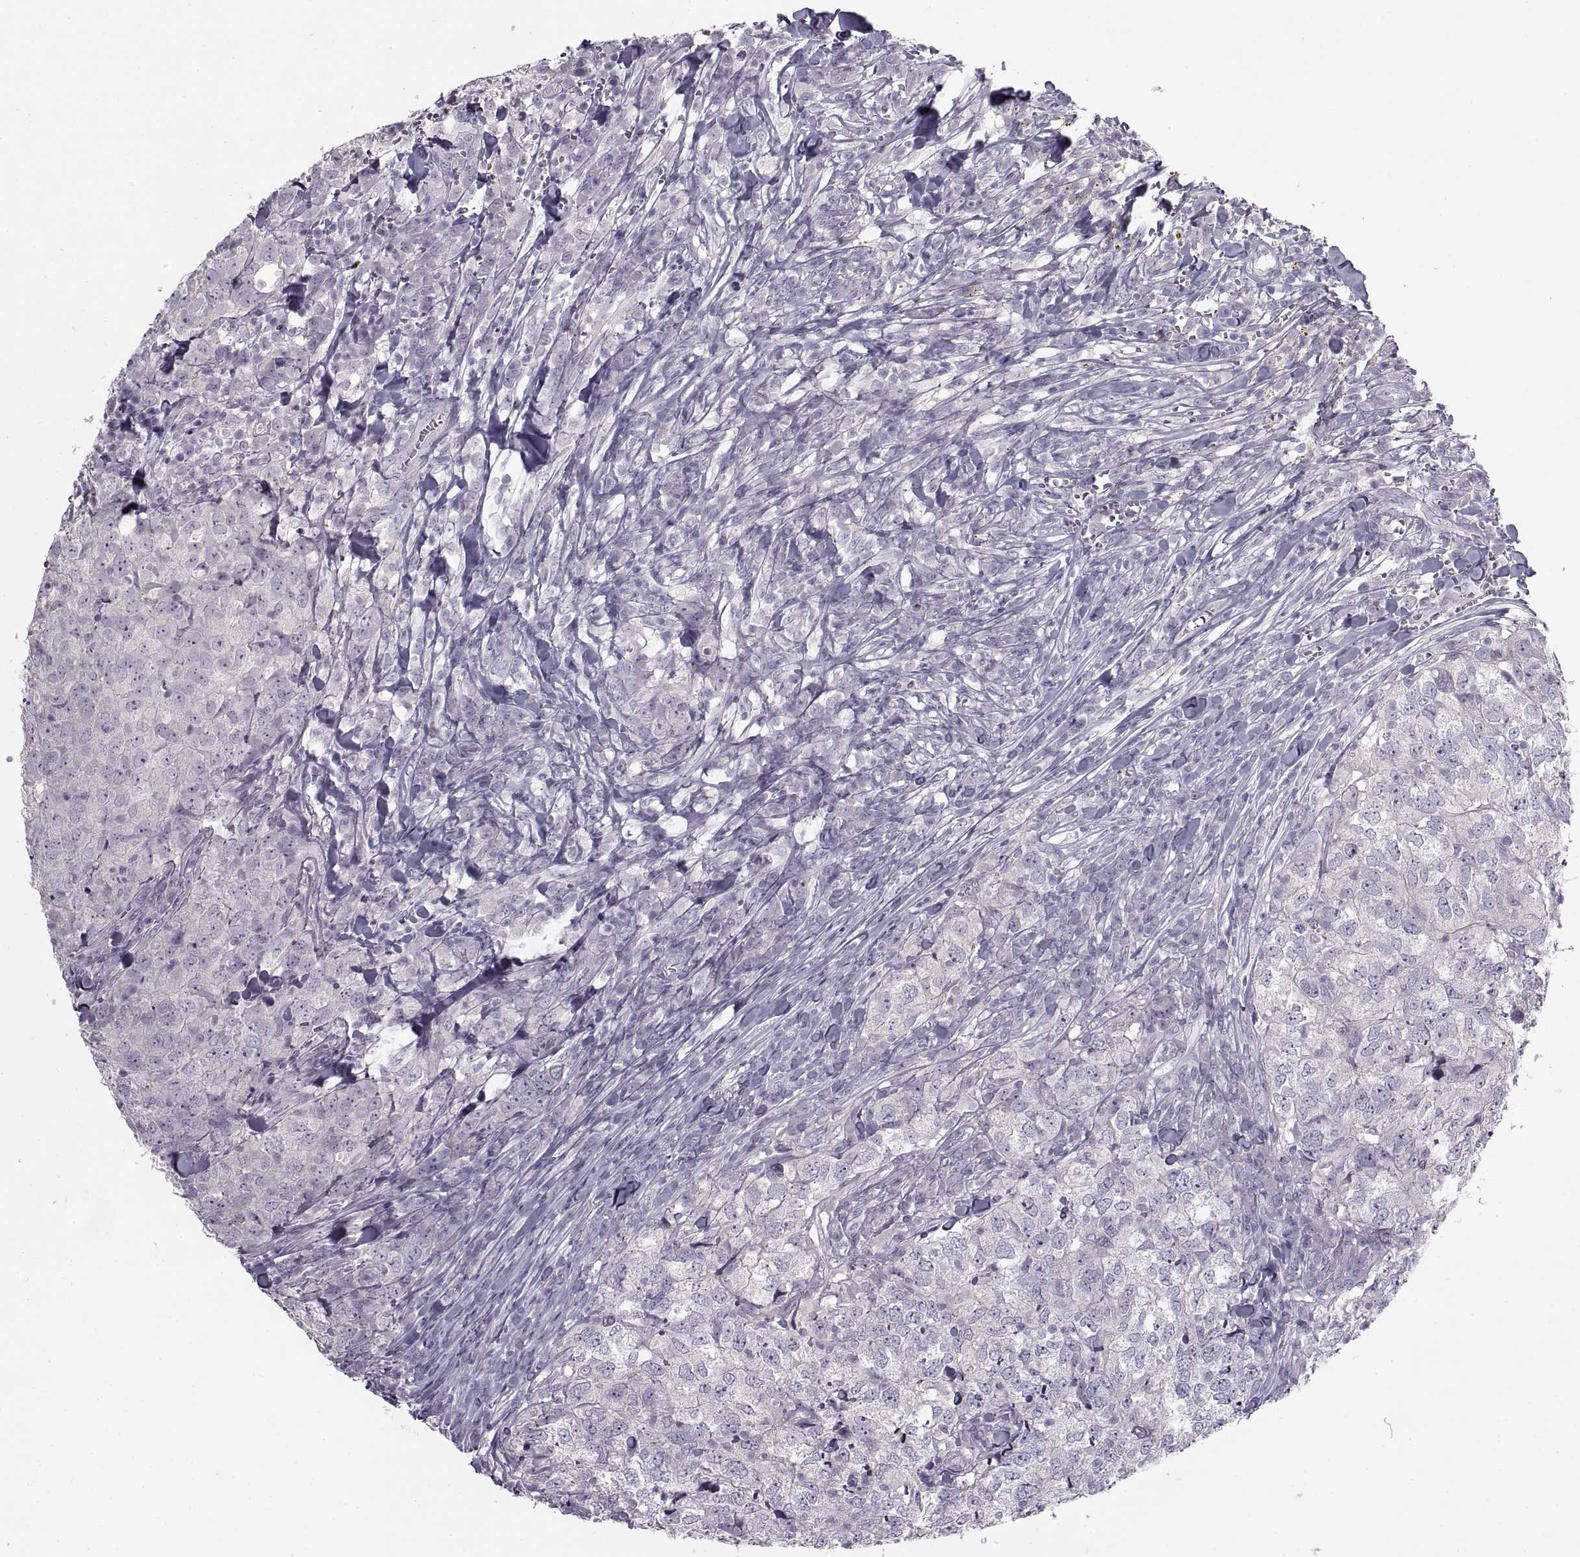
{"staining": {"intensity": "negative", "quantity": "none", "location": "none"}, "tissue": "breast cancer", "cell_type": "Tumor cells", "image_type": "cancer", "snomed": [{"axis": "morphology", "description": "Duct carcinoma"}, {"axis": "topography", "description": "Breast"}], "caption": "Invasive ductal carcinoma (breast) was stained to show a protein in brown. There is no significant expression in tumor cells.", "gene": "BSPH1", "patient": {"sex": "female", "age": 30}}